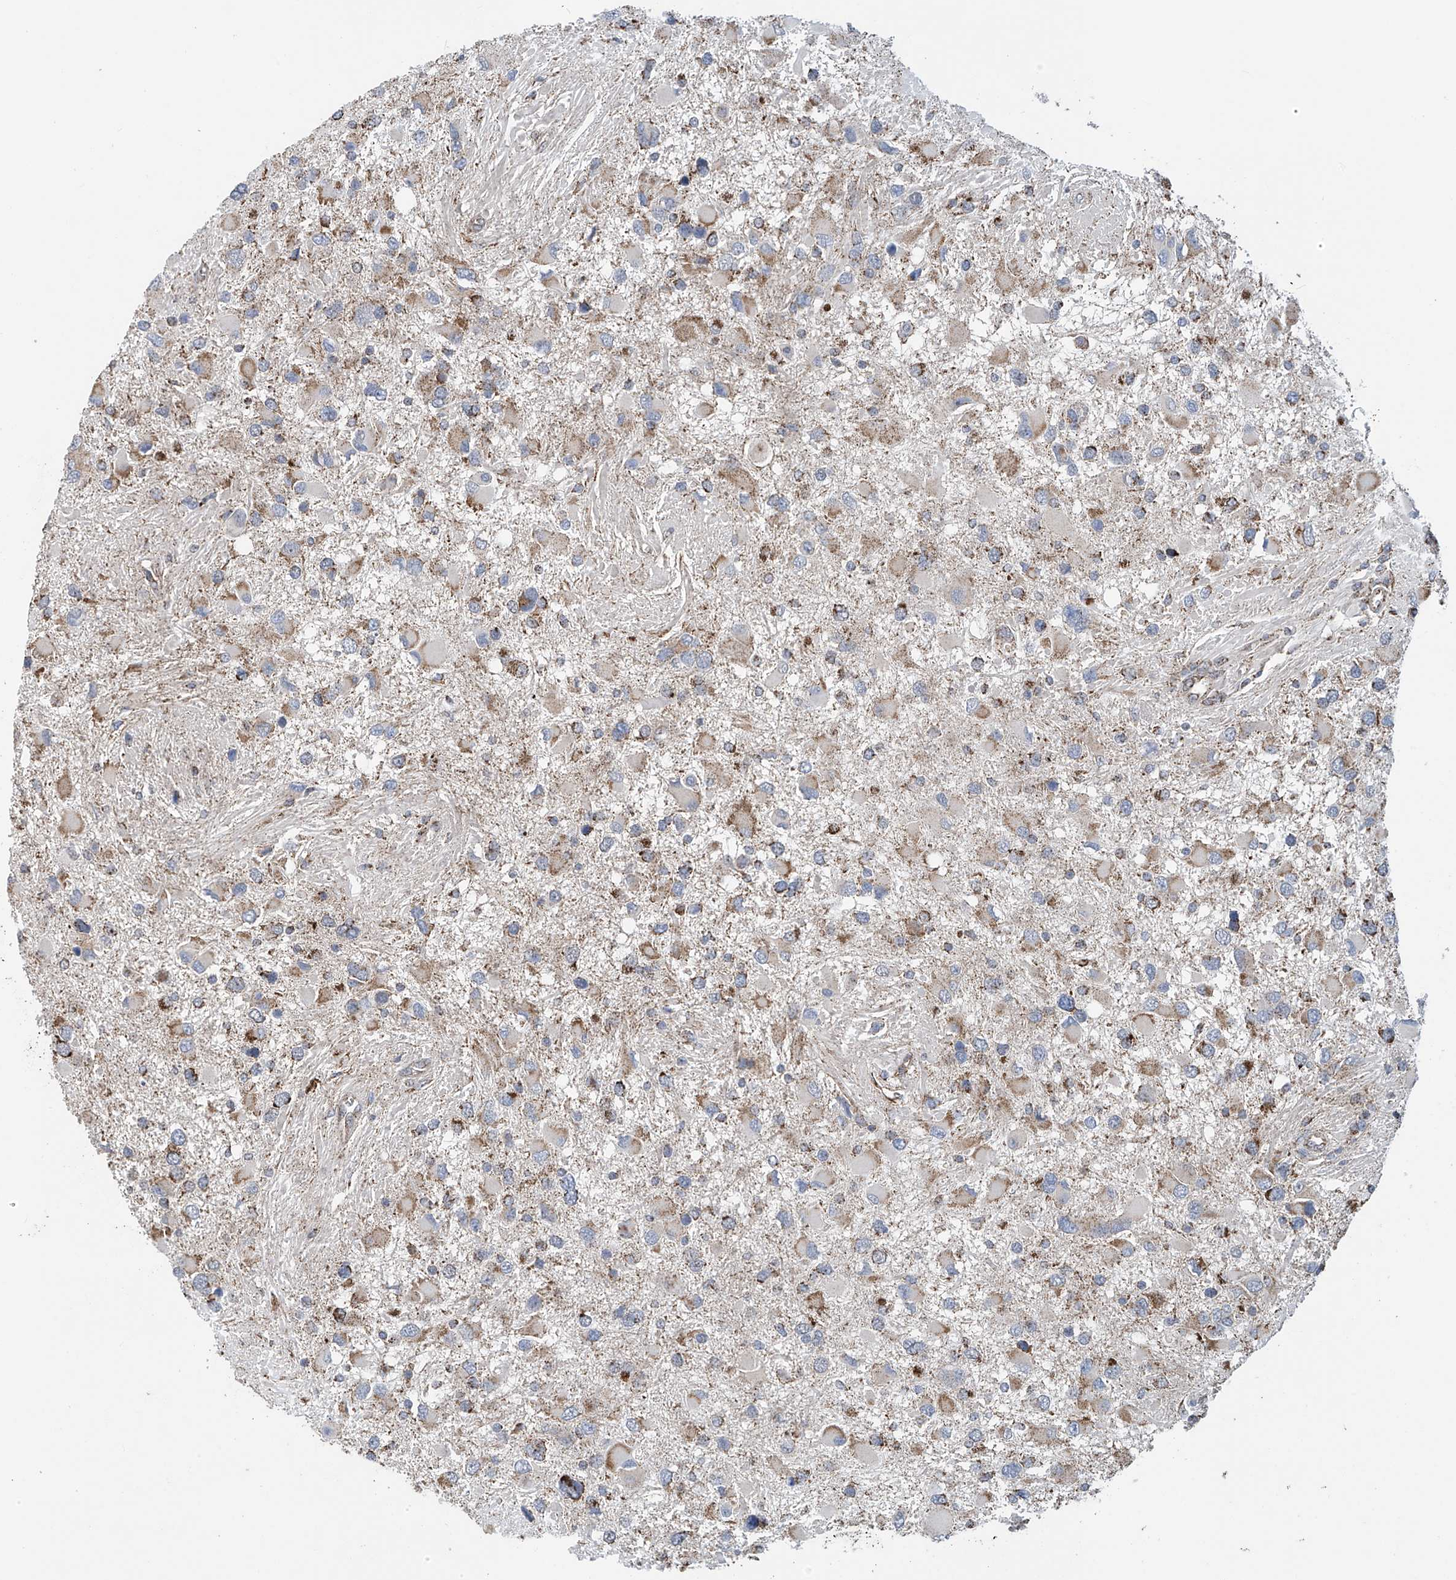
{"staining": {"intensity": "moderate", "quantity": "<25%", "location": "cytoplasmic/membranous"}, "tissue": "glioma", "cell_type": "Tumor cells", "image_type": "cancer", "snomed": [{"axis": "morphology", "description": "Glioma, malignant, High grade"}, {"axis": "topography", "description": "Brain"}], "caption": "Immunohistochemical staining of human glioma shows moderate cytoplasmic/membranous protein positivity in approximately <25% of tumor cells.", "gene": "COMMD1", "patient": {"sex": "male", "age": 53}}